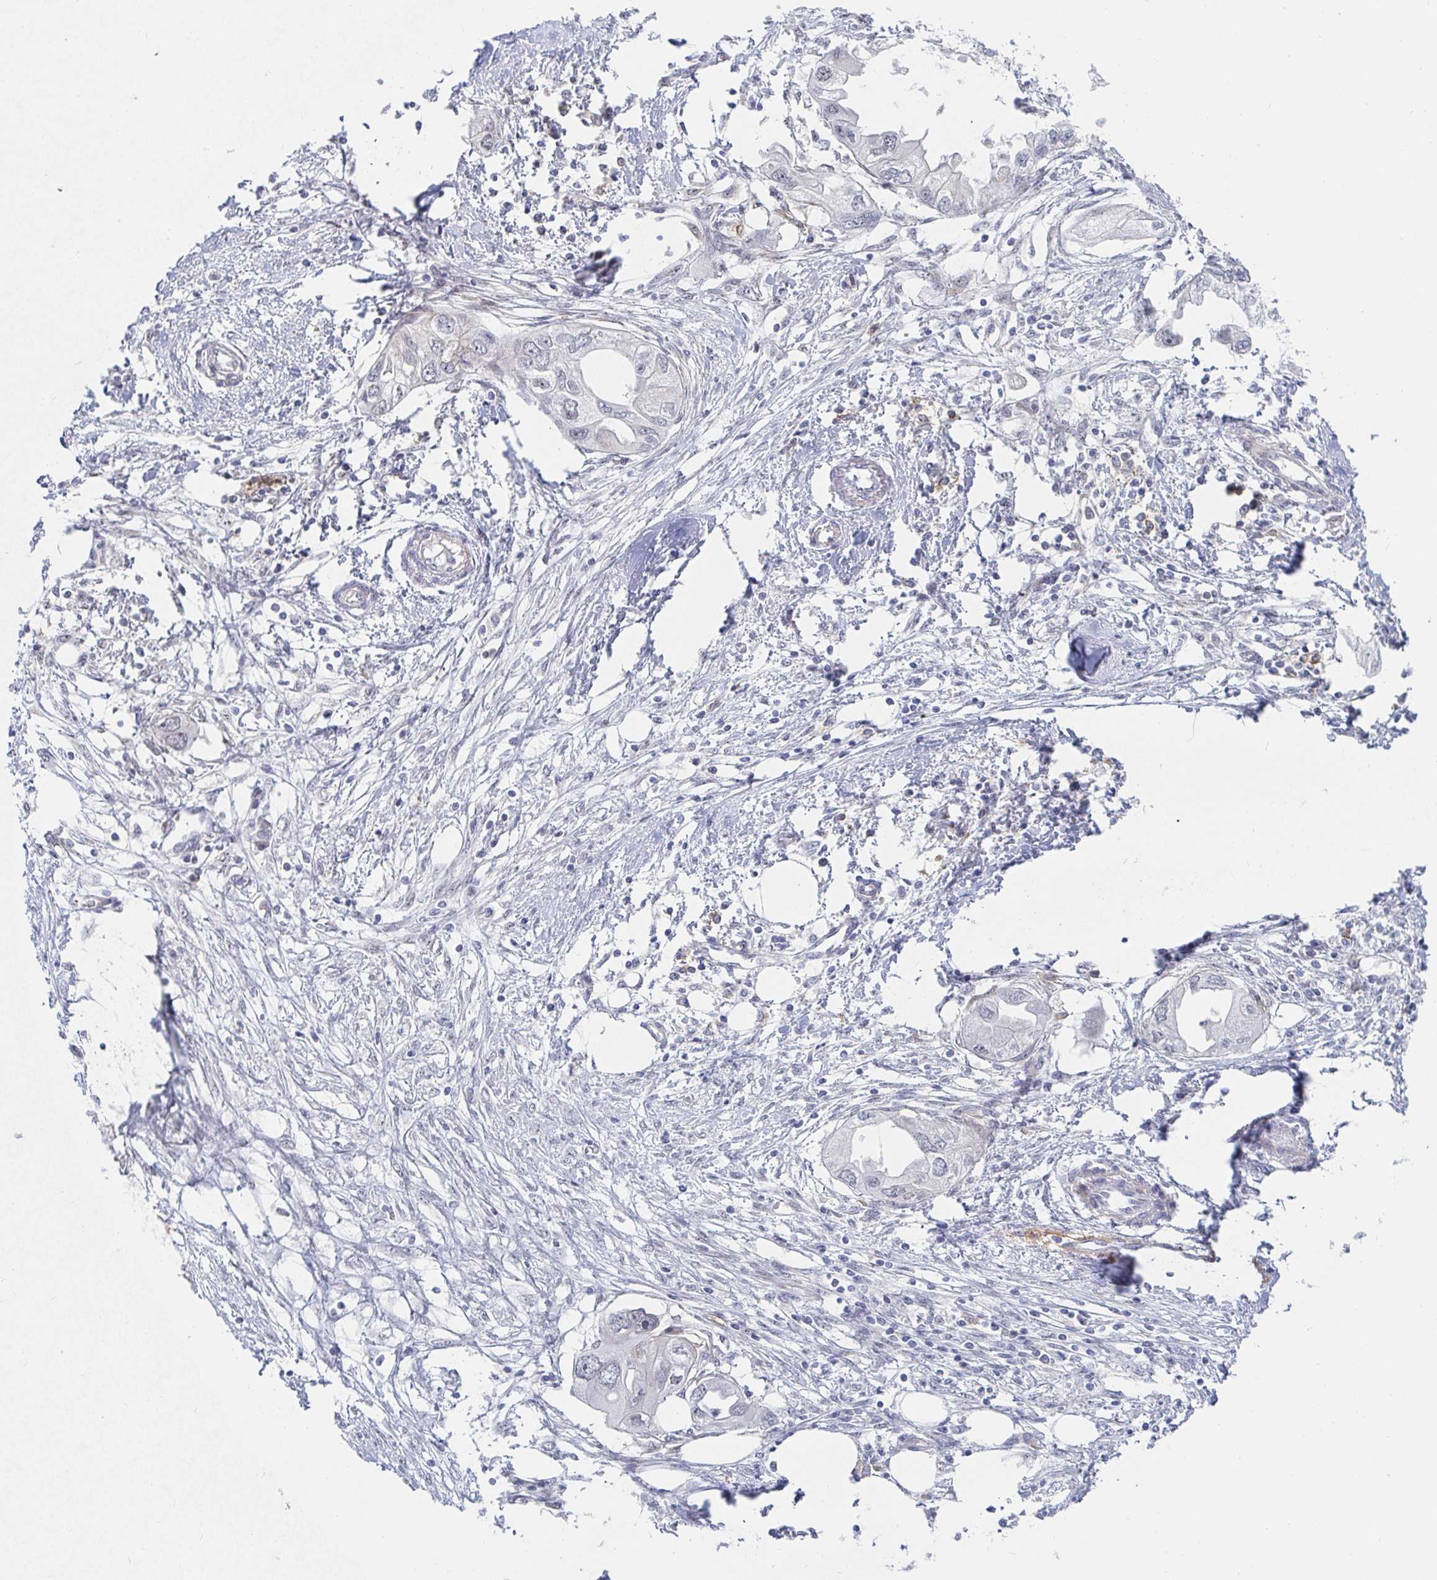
{"staining": {"intensity": "negative", "quantity": "none", "location": "none"}, "tissue": "endometrial cancer", "cell_type": "Tumor cells", "image_type": "cancer", "snomed": [{"axis": "morphology", "description": "Adenocarcinoma, NOS"}, {"axis": "morphology", "description": "Adenocarcinoma, metastatic, NOS"}, {"axis": "topography", "description": "Adipose tissue"}, {"axis": "topography", "description": "Endometrium"}], "caption": "The micrograph reveals no significant expression in tumor cells of endometrial cancer.", "gene": "COL28A1", "patient": {"sex": "female", "age": 67}}